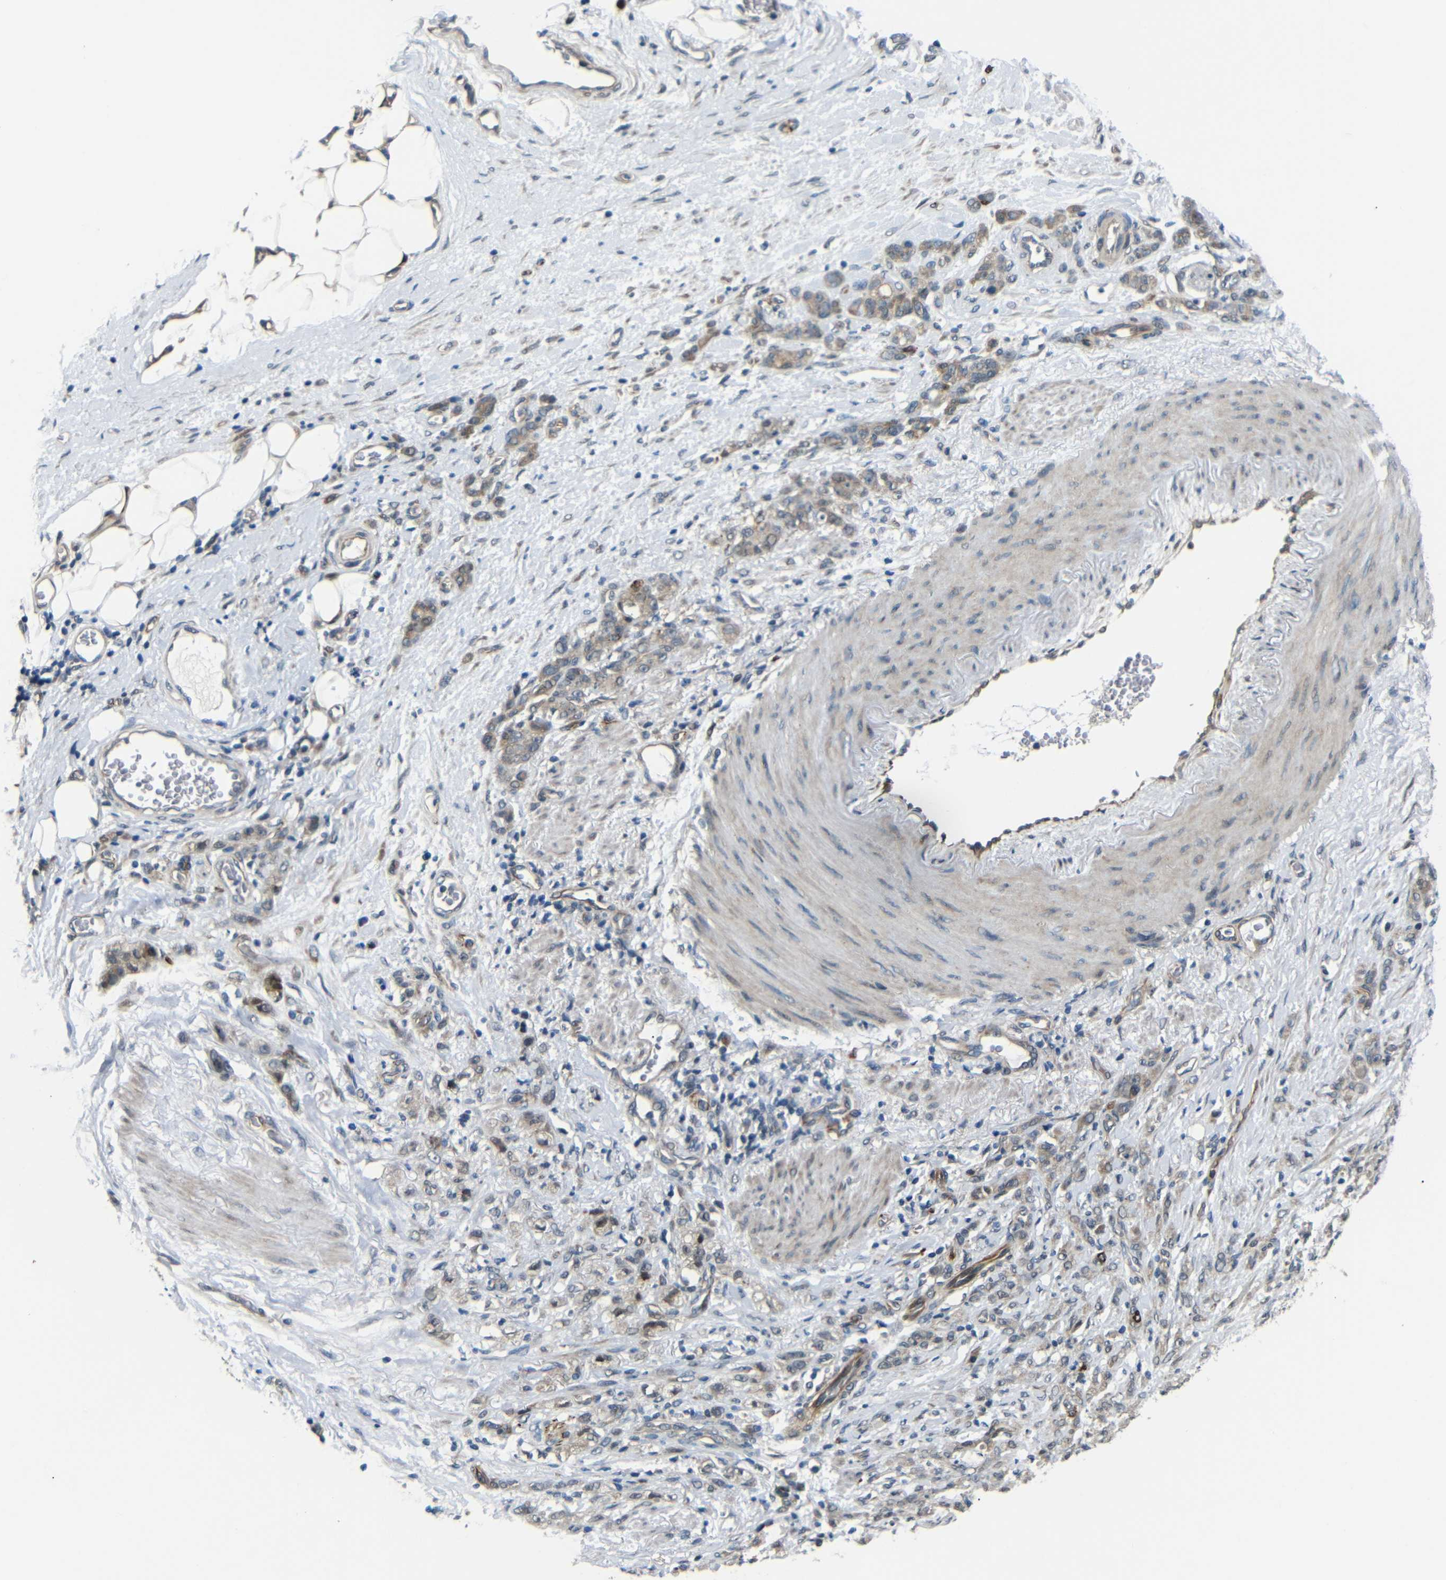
{"staining": {"intensity": "moderate", "quantity": ">75%", "location": "cytoplasmic/membranous"}, "tissue": "stomach cancer", "cell_type": "Tumor cells", "image_type": "cancer", "snomed": [{"axis": "morphology", "description": "Adenocarcinoma, NOS"}, {"axis": "topography", "description": "Stomach"}], "caption": "Adenocarcinoma (stomach) stained for a protein (brown) demonstrates moderate cytoplasmic/membranous positive expression in about >75% of tumor cells.", "gene": "SYDE1", "patient": {"sex": "male", "age": 82}}